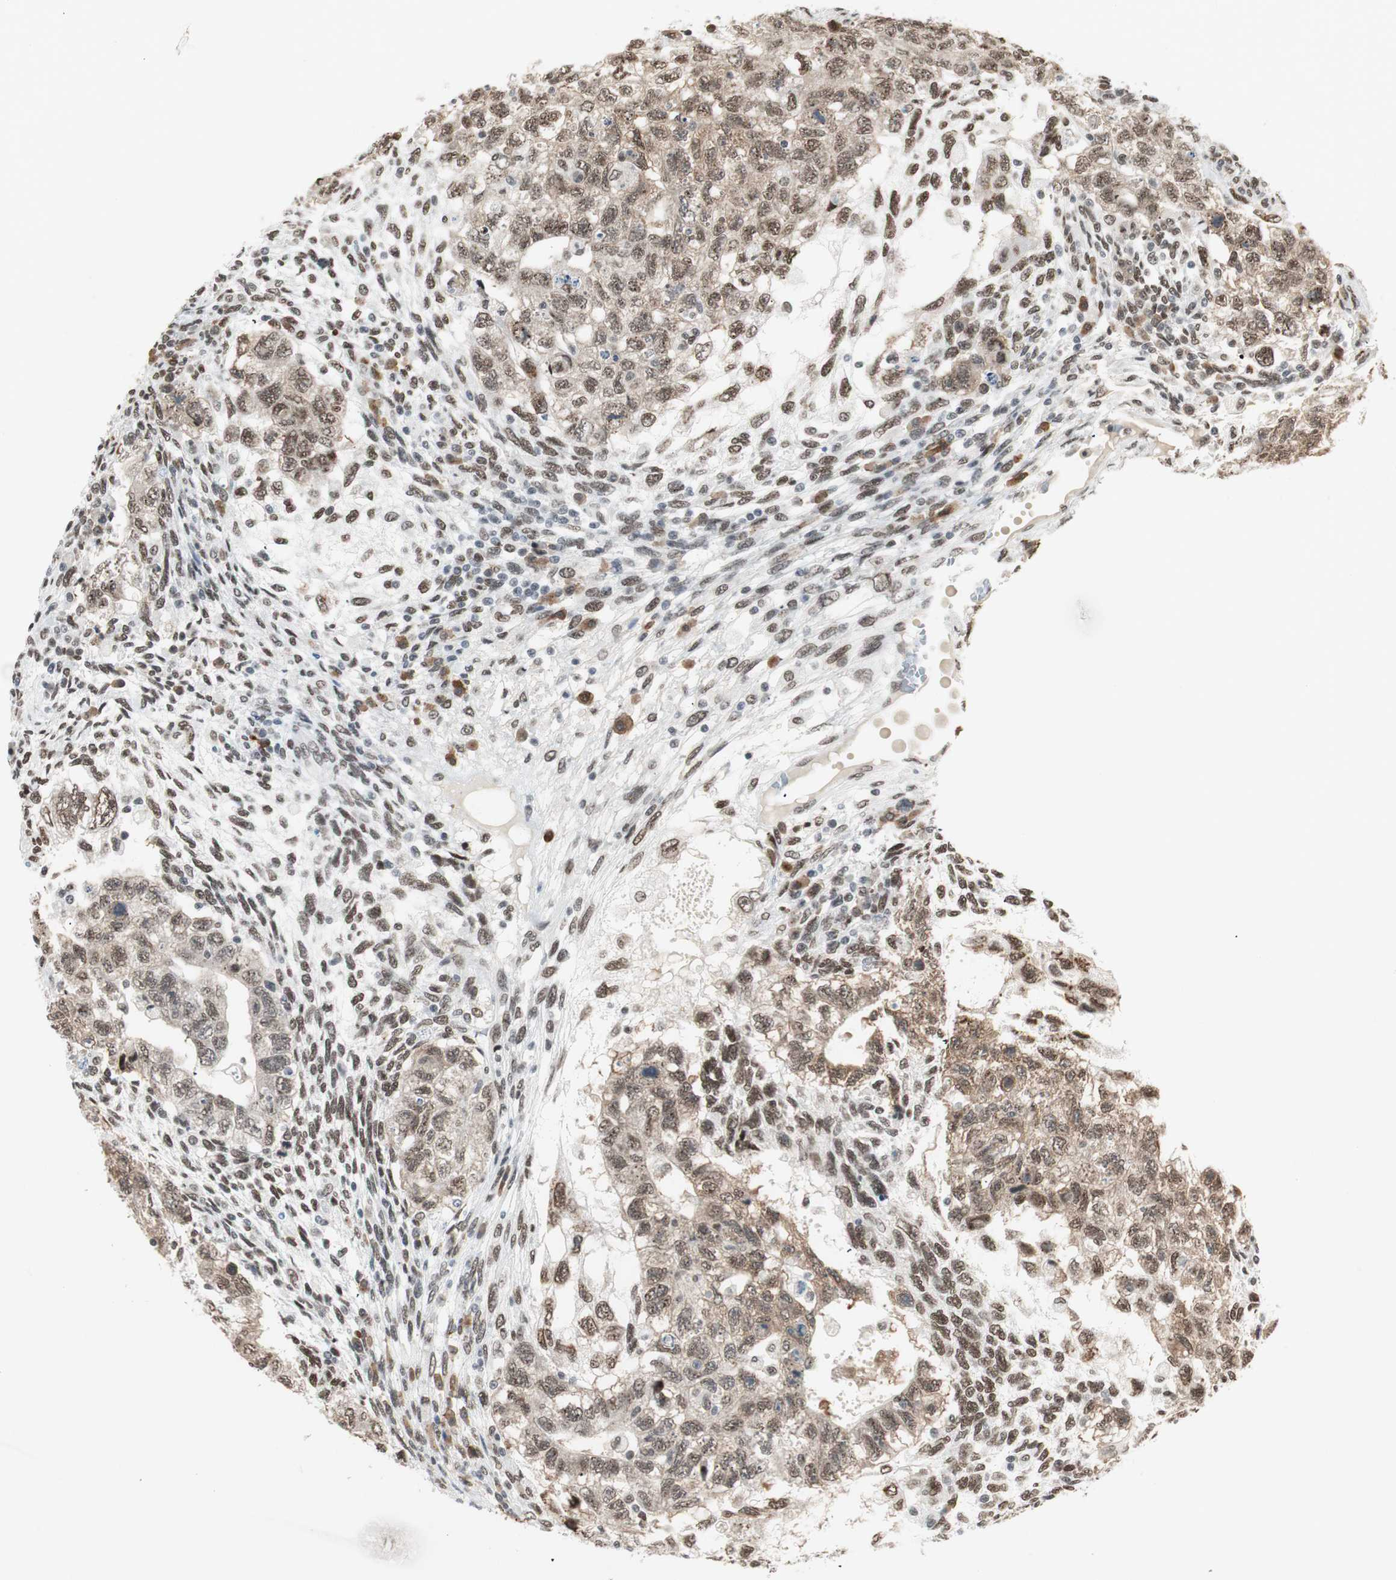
{"staining": {"intensity": "weak", "quantity": "25%-75%", "location": "cytoplasmic/membranous,nuclear"}, "tissue": "testis cancer", "cell_type": "Tumor cells", "image_type": "cancer", "snomed": [{"axis": "morphology", "description": "Normal tissue, NOS"}, {"axis": "morphology", "description": "Carcinoma, Embryonal, NOS"}, {"axis": "topography", "description": "Testis"}], "caption": "Tumor cells exhibit low levels of weak cytoplasmic/membranous and nuclear positivity in about 25%-75% of cells in human embryonal carcinoma (testis).", "gene": "SMARCE1", "patient": {"sex": "male", "age": 36}}